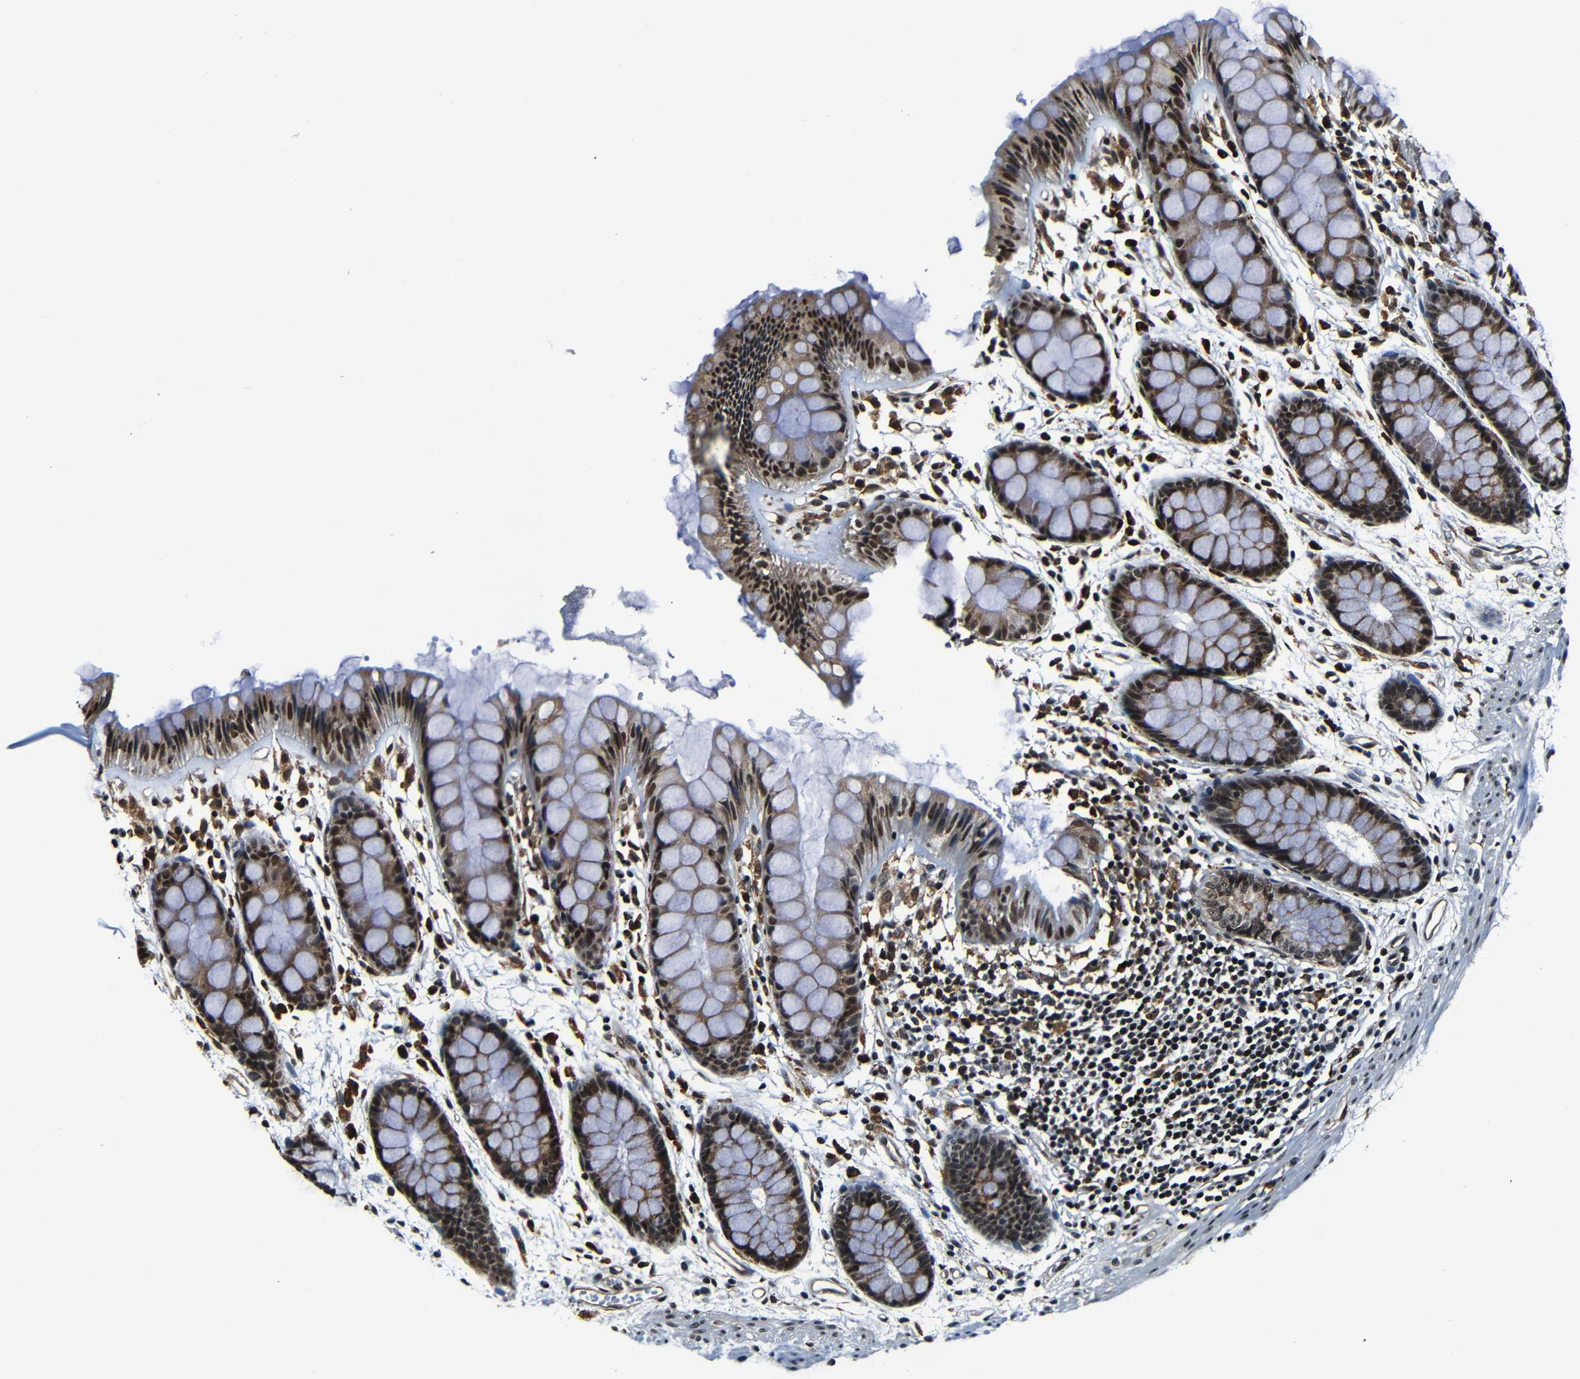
{"staining": {"intensity": "moderate", "quantity": ">75%", "location": "cytoplasmic/membranous,nuclear"}, "tissue": "rectum", "cell_type": "Glandular cells", "image_type": "normal", "snomed": [{"axis": "morphology", "description": "Normal tissue, NOS"}, {"axis": "topography", "description": "Rectum"}], "caption": "Moderate cytoplasmic/membranous,nuclear staining for a protein is appreciated in approximately >75% of glandular cells of normal rectum using IHC.", "gene": "NCBP3", "patient": {"sex": "female", "age": 66}}